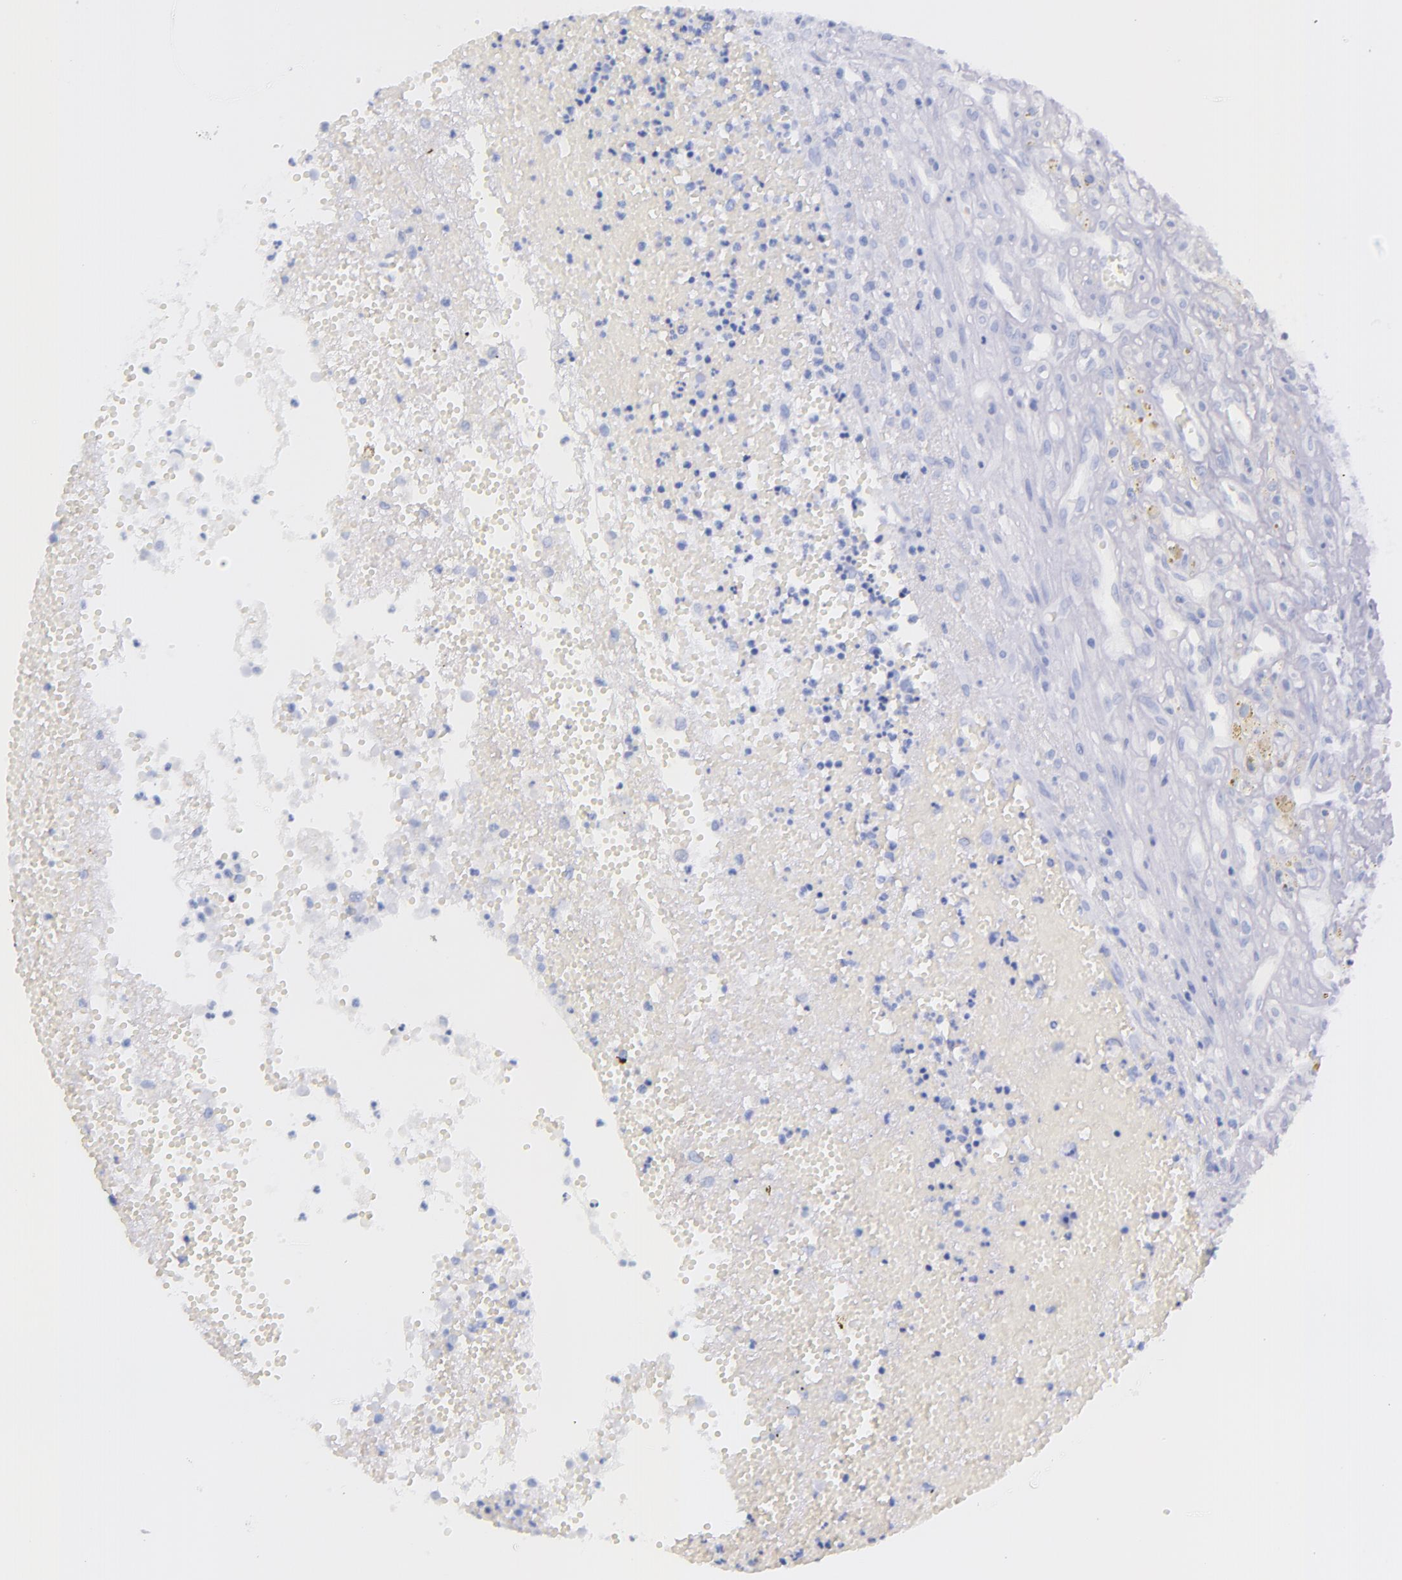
{"staining": {"intensity": "negative", "quantity": "none", "location": "none"}, "tissue": "glioma", "cell_type": "Tumor cells", "image_type": "cancer", "snomed": [{"axis": "morphology", "description": "Glioma, malignant, High grade"}, {"axis": "topography", "description": "Brain"}], "caption": "Malignant glioma (high-grade) was stained to show a protein in brown. There is no significant positivity in tumor cells.", "gene": "SFTPA2", "patient": {"sex": "male", "age": 66}}